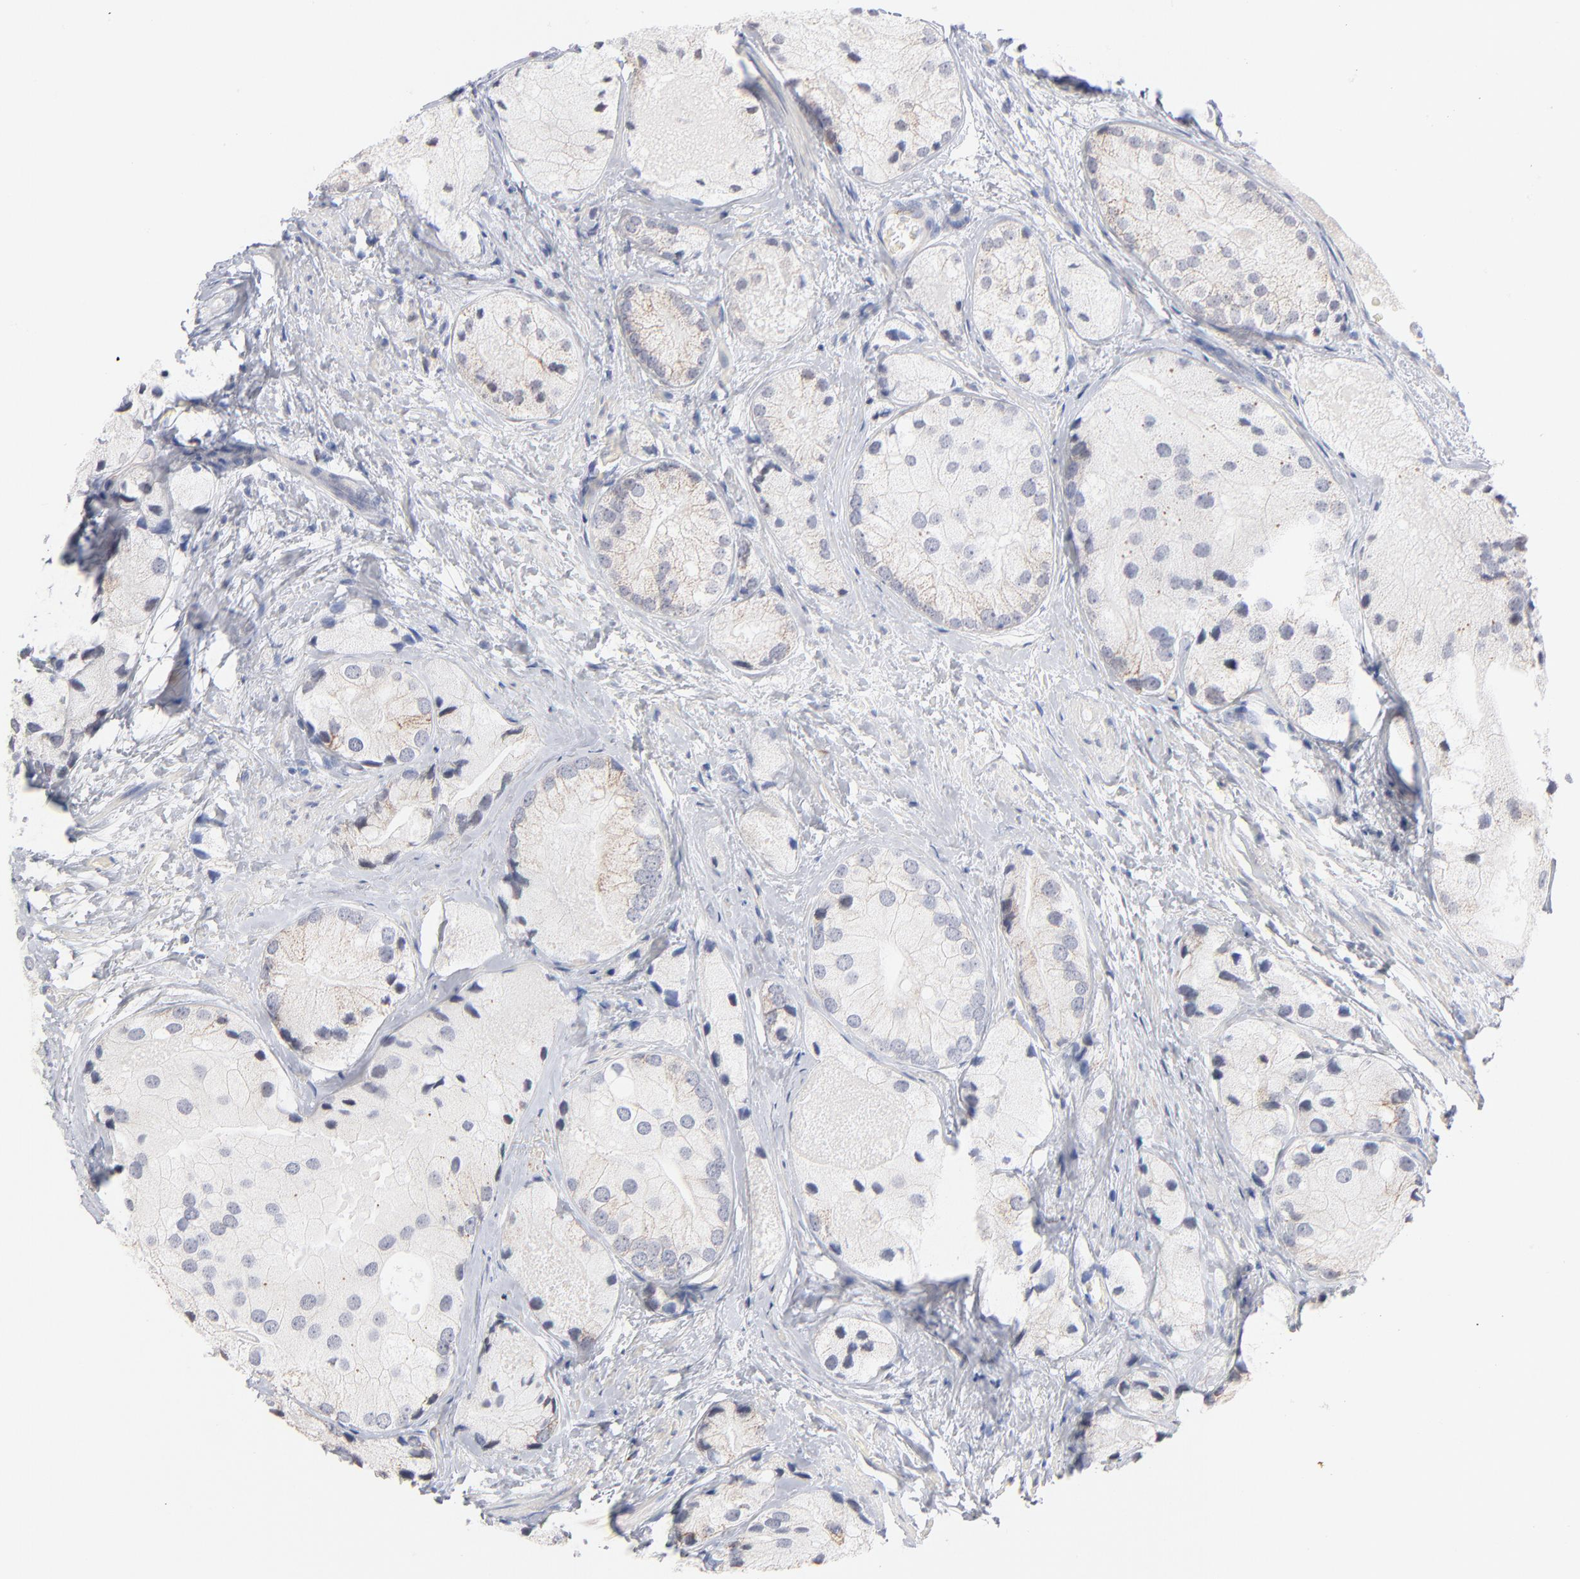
{"staining": {"intensity": "weak", "quantity": "<25%", "location": "cytoplasmic/membranous"}, "tissue": "prostate cancer", "cell_type": "Tumor cells", "image_type": "cancer", "snomed": [{"axis": "morphology", "description": "Adenocarcinoma, Low grade"}, {"axis": "topography", "description": "Prostate"}], "caption": "The immunohistochemistry (IHC) image has no significant positivity in tumor cells of prostate adenocarcinoma (low-grade) tissue.", "gene": "MRPL58", "patient": {"sex": "male", "age": 69}}